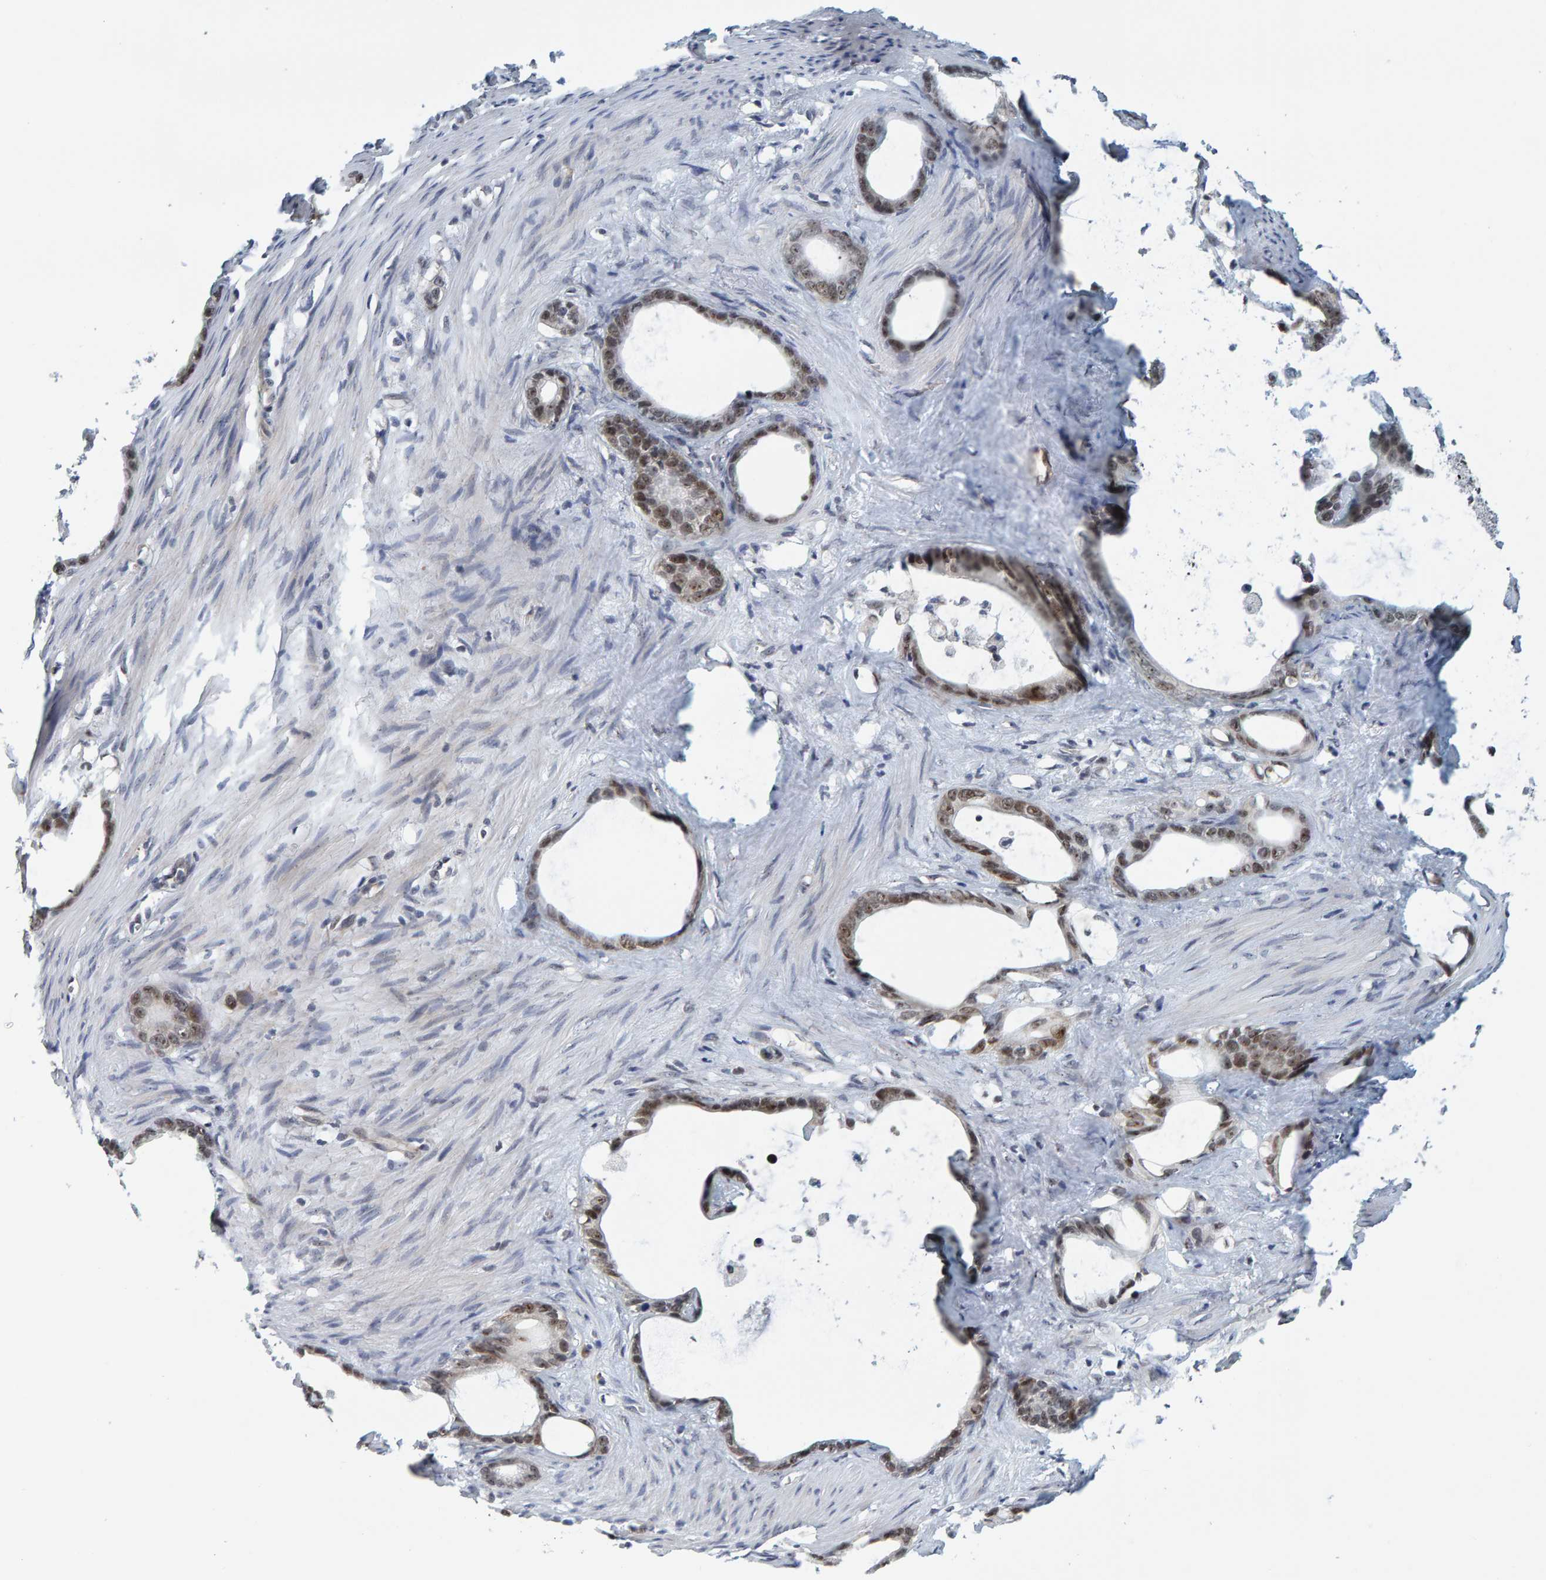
{"staining": {"intensity": "moderate", "quantity": ">75%", "location": "nuclear"}, "tissue": "stomach cancer", "cell_type": "Tumor cells", "image_type": "cancer", "snomed": [{"axis": "morphology", "description": "Adenocarcinoma, NOS"}, {"axis": "topography", "description": "Stomach"}], "caption": "Immunohistochemical staining of human adenocarcinoma (stomach) demonstrates medium levels of moderate nuclear expression in approximately >75% of tumor cells. (DAB (3,3'-diaminobenzidine) IHC with brightfield microscopy, high magnification).", "gene": "POLR1E", "patient": {"sex": "female", "age": 75}}